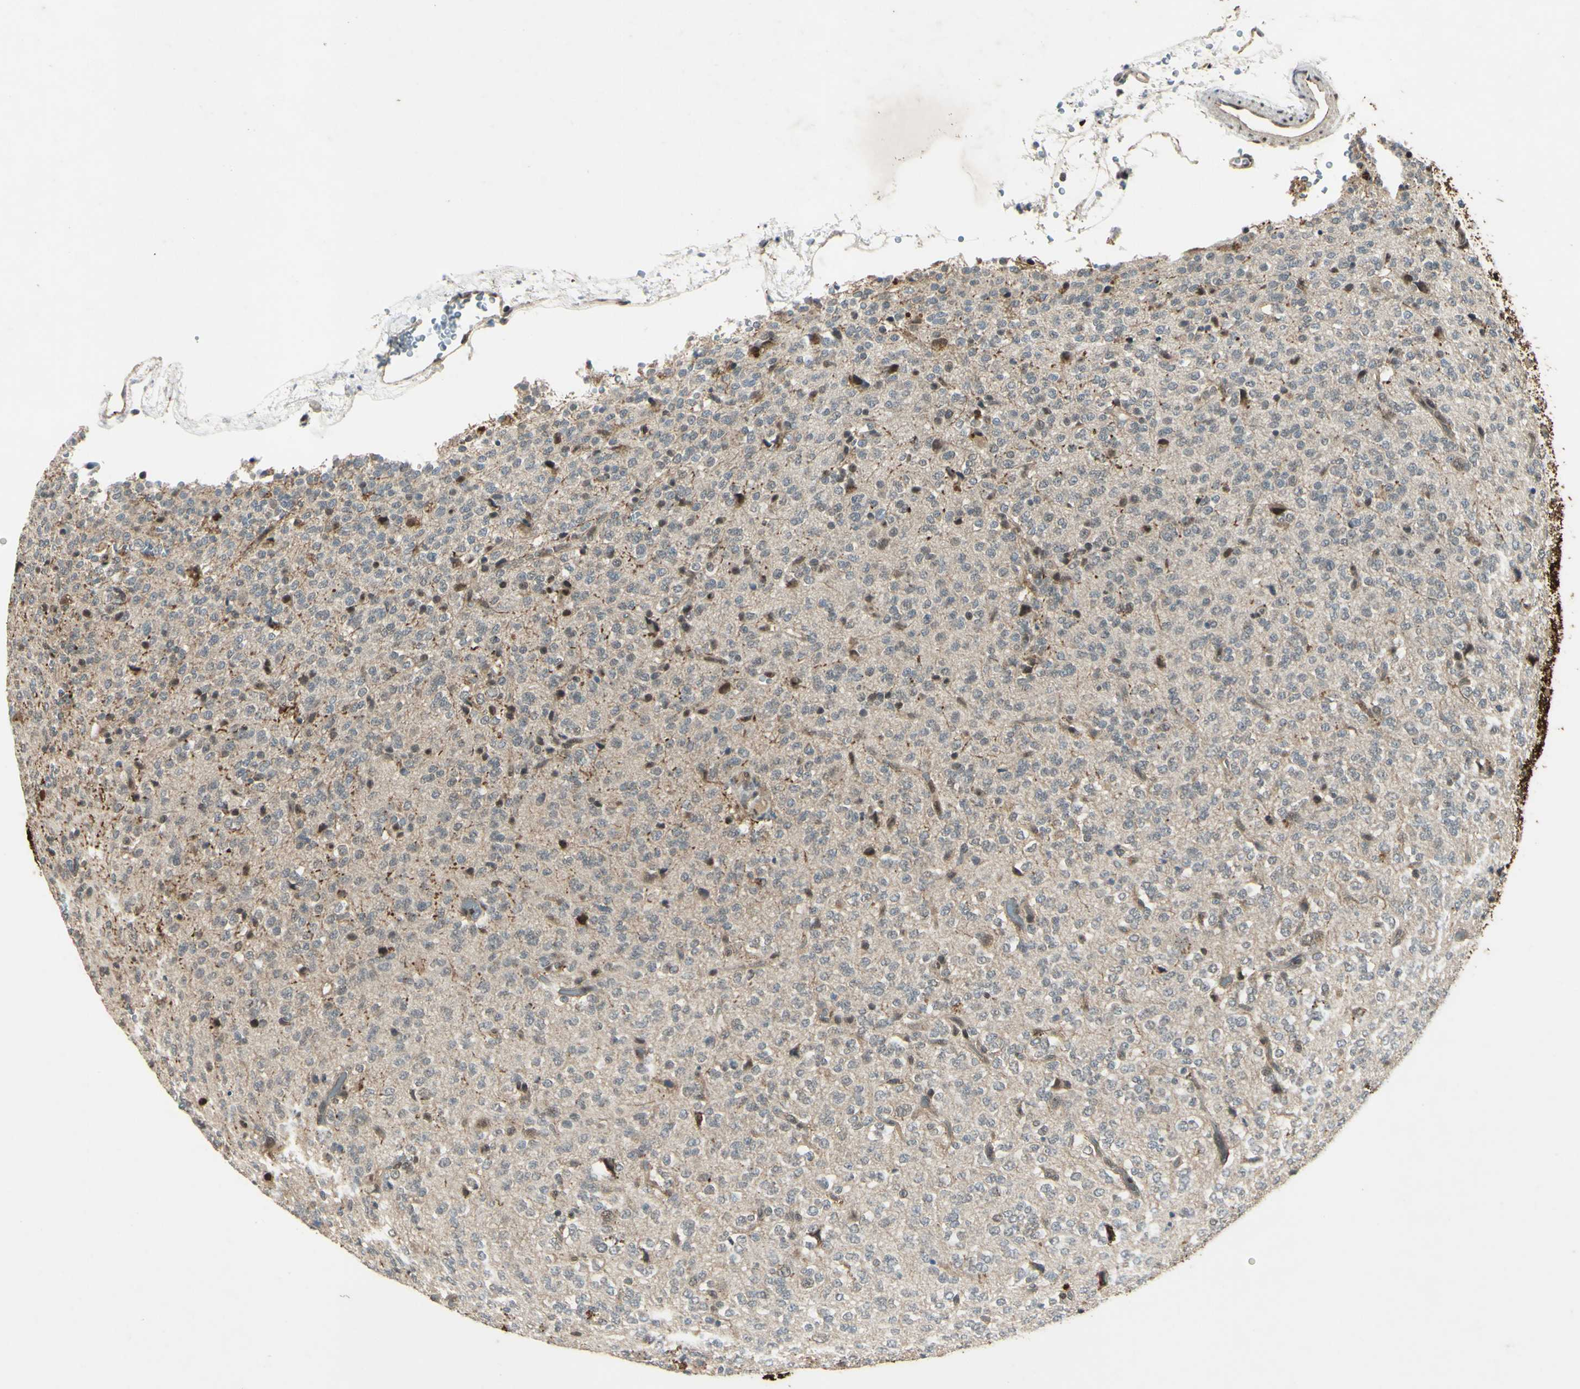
{"staining": {"intensity": "weak", "quantity": "25%-75%", "location": "cytoplasmic/membranous"}, "tissue": "glioma", "cell_type": "Tumor cells", "image_type": "cancer", "snomed": [{"axis": "morphology", "description": "Glioma, malignant, Low grade"}, {"axis": "topography", "description": "Brain"}], "caption": "High-magnification brightfield microscopy of glioma stained with DAB (3,3'-diaminobenzidine) (brown) and counterstained with hematoxylin (blue). tumor cells exhibit weak cytoplasmic/membranous expression is seen in approximately25%-75% of cells.", "gene": "PSMD5", "patient": {"sex": "male", "age": 38}}